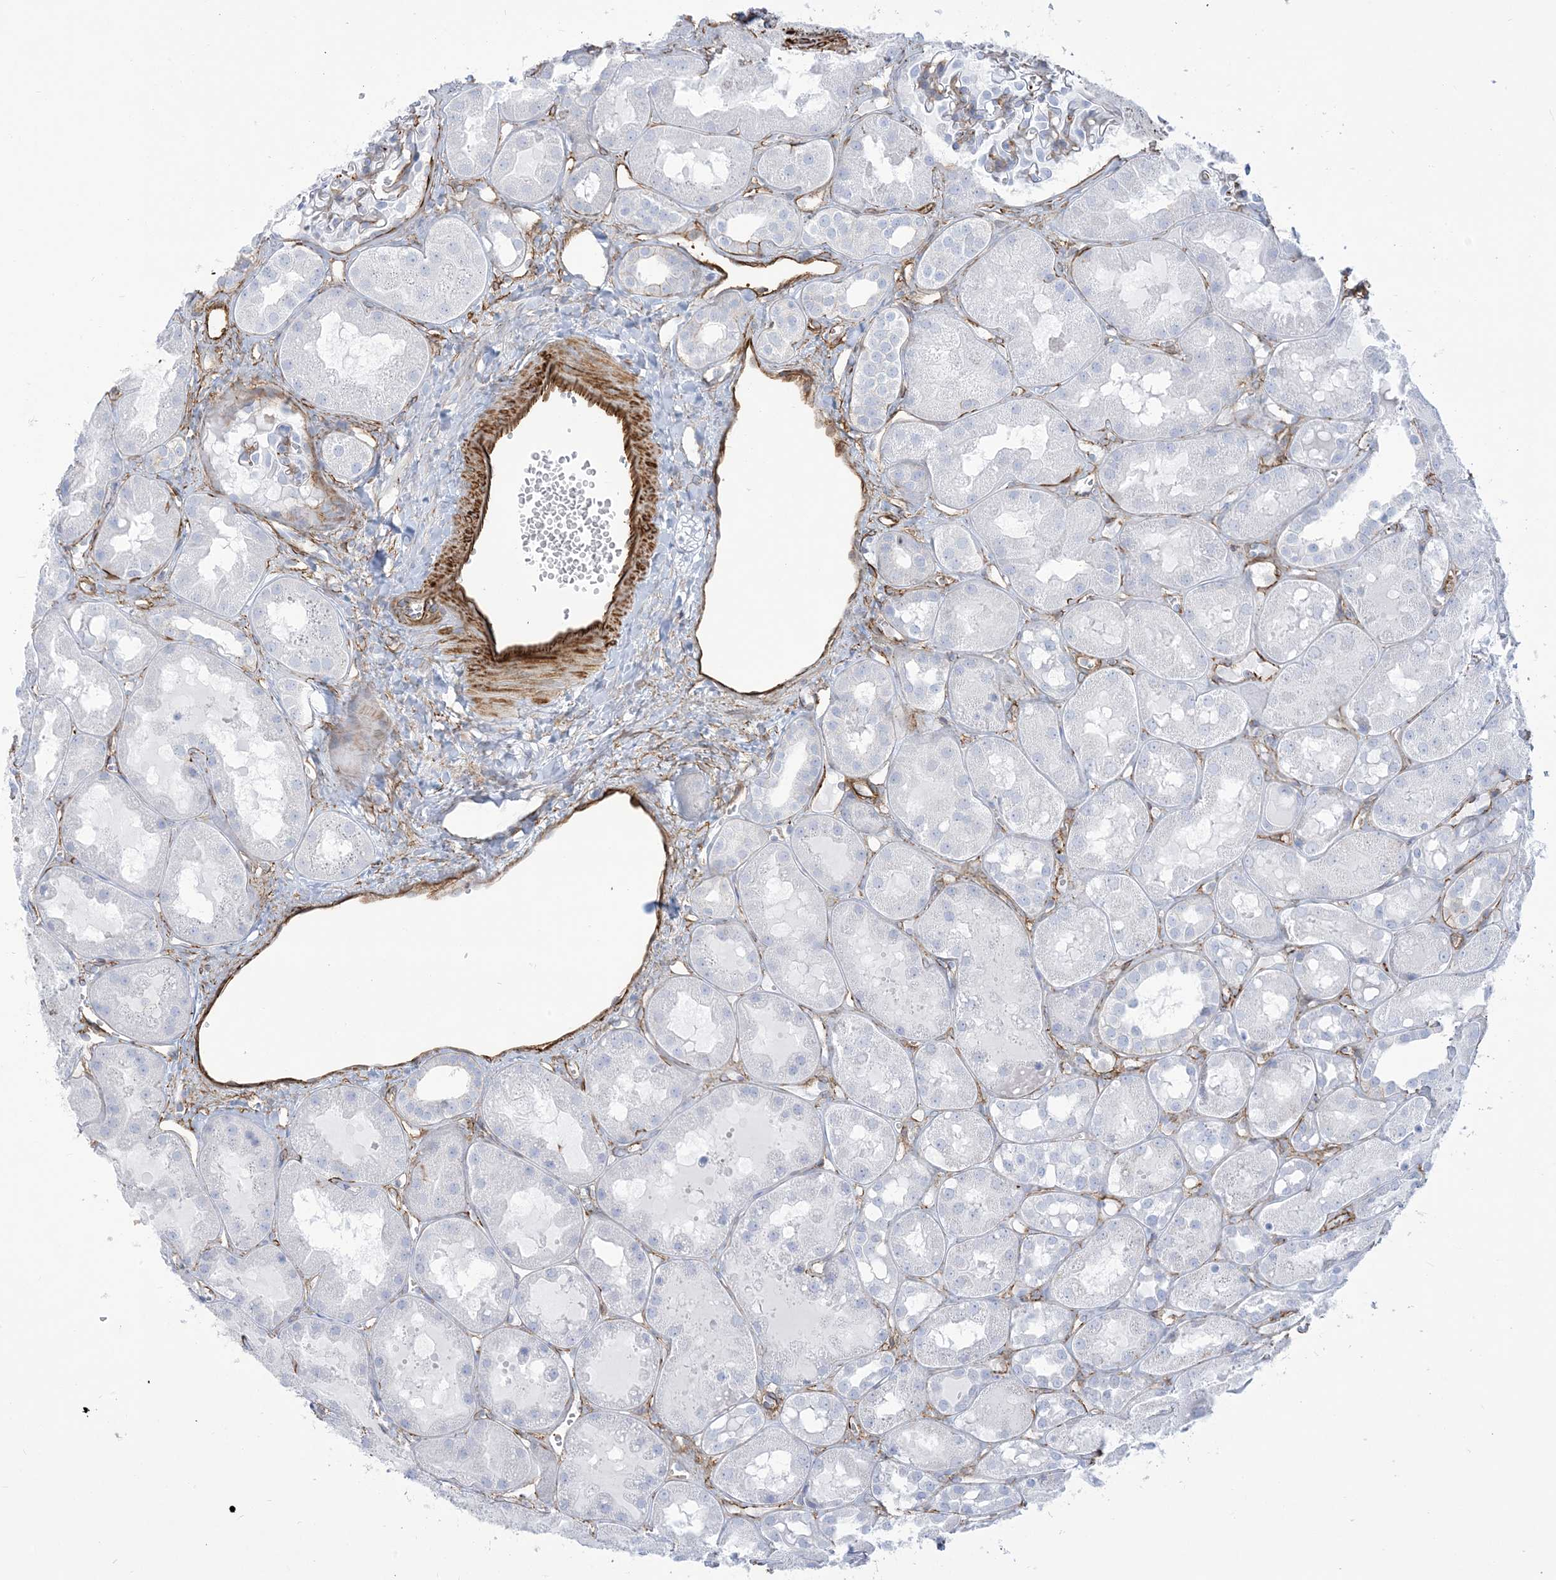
{"staining": {"intensity": "negative", "quantity": "none", "location": "none"}, "tissue": "kidney", "cell_type": "Cells in glomeruli", "image_type": "normal", "snomed": [{"axis": "morphology", "description": "Normal tissue, NOS"}, {"axis": "topography", "description": "Kidney"}], "caption": "Image shows no protein expression in cells in glomeruli of normal kidney. (Stains: DAB immunohistochemistry with hematoxylin counter stain, Microscopy: brightfield microscopy at high magnification).", "gene": "B3GNT7", "patient": {"sex": "male", "age": 16}}